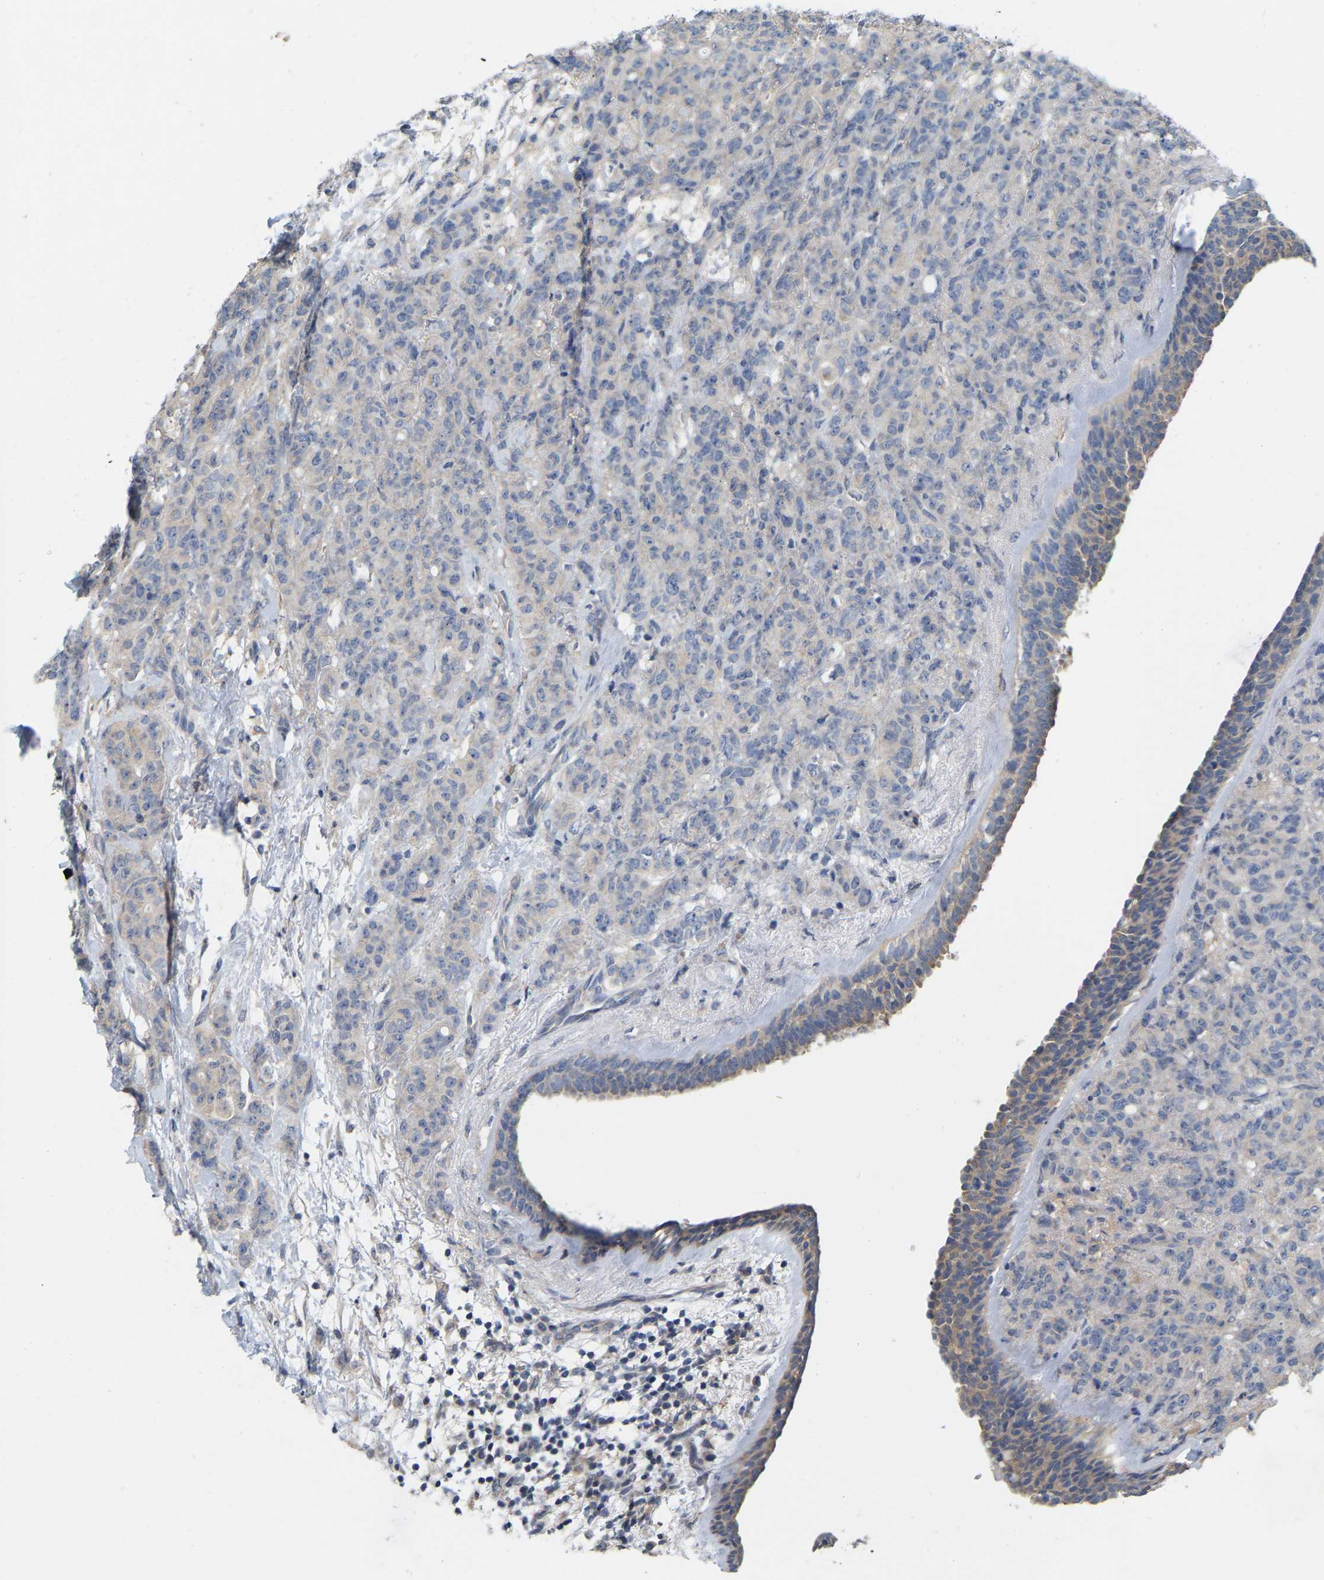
{"staining": {"intensity": "negative", "quantity": "none", "location": "none"}, "tissue": "breast cancer", "cell_type": "Tumor cells", "image_type": "cancer", "snomed": [{"axis": "morphology", "description": "Normal tissue, NOS"}, {"axis": "morphology", "description": "Duct carcinoma"}, {"axis": "topography", "description": "Breast"}], "caption": "A photomicrograph of human breast infiltrating ductal carcinoma is negative for staining in tumor cells.", "gene": "WIPI2", "patient": {"sex": "female", "age": 40}}